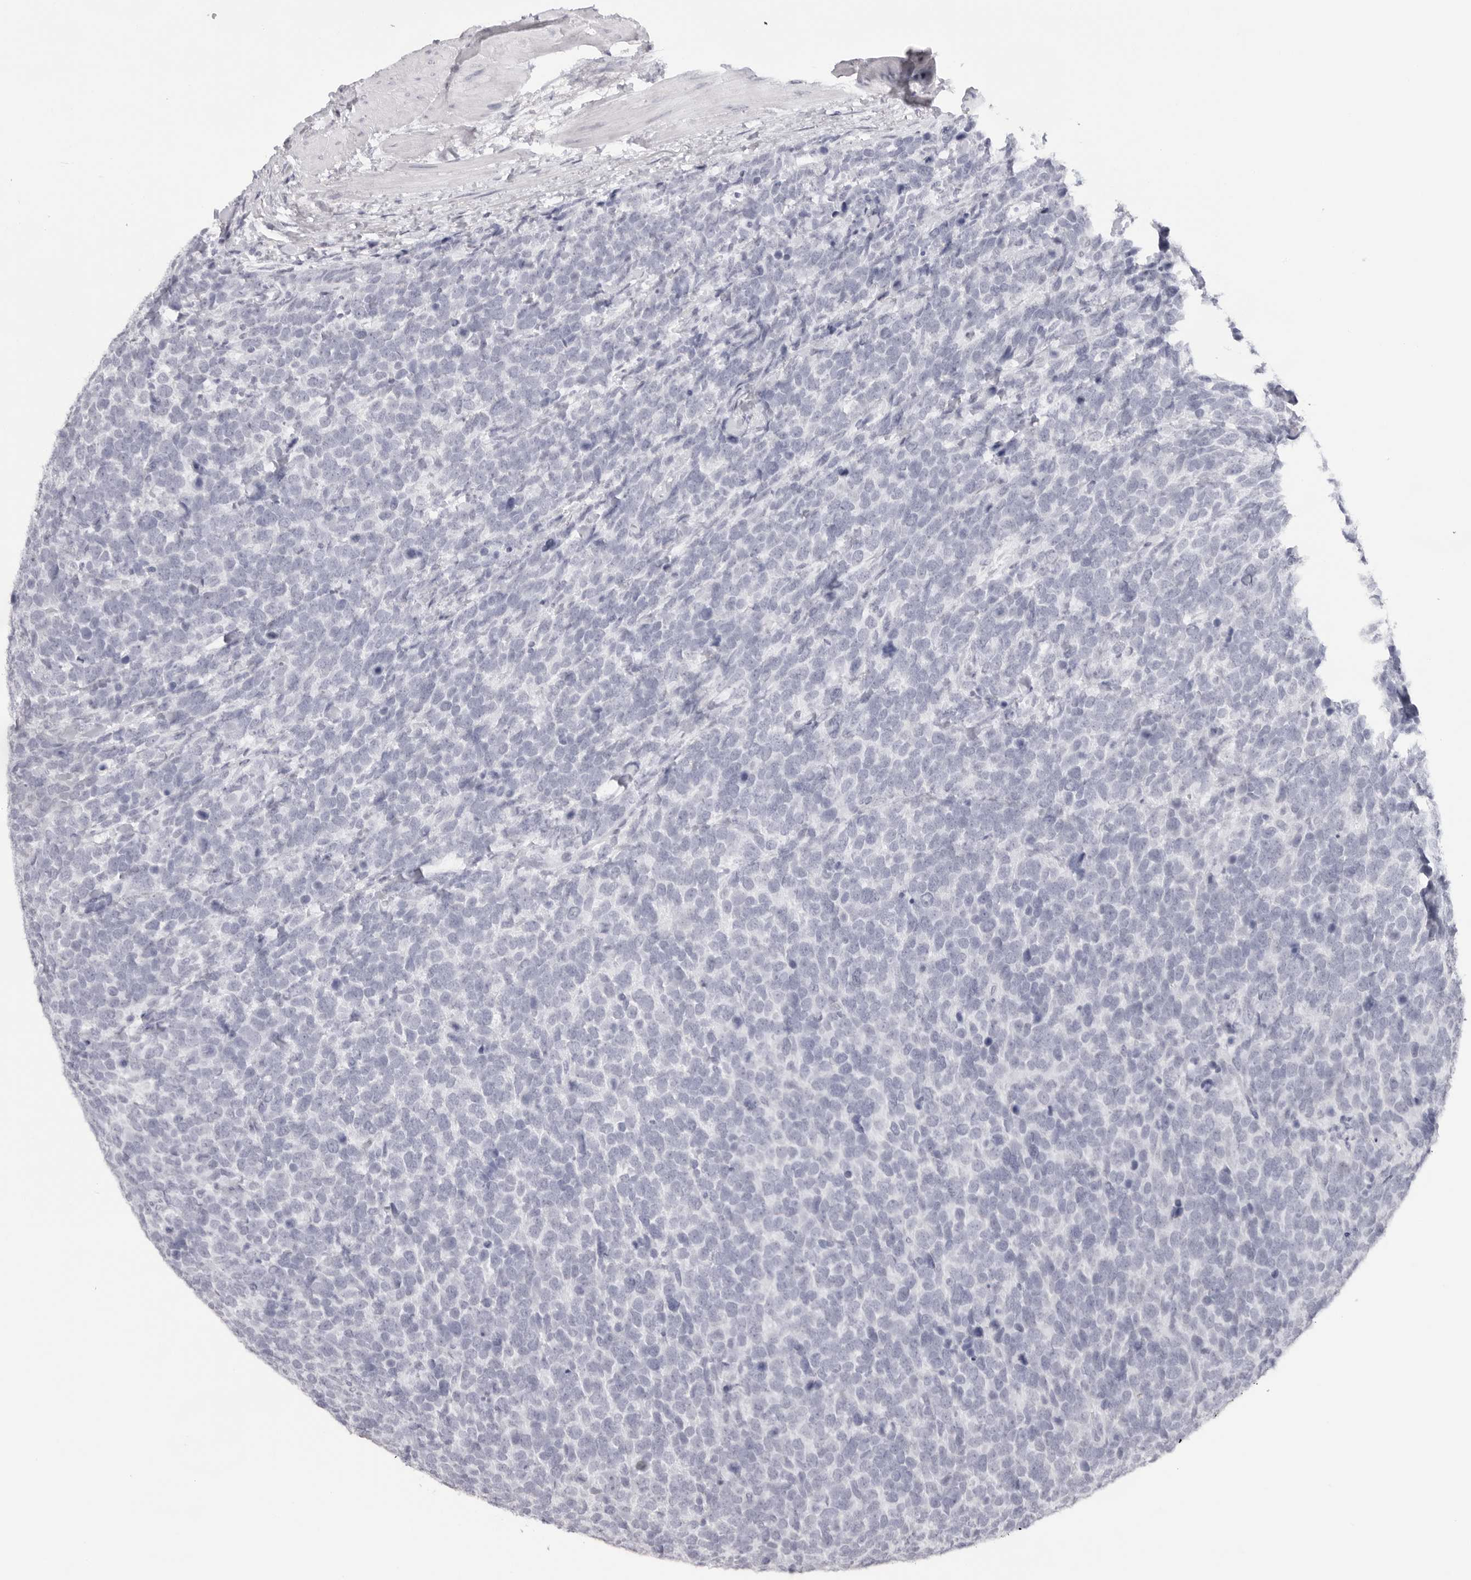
{"staining": {"intensity": "negative", "quantity": "none", "location": "none"}, "tissue": "urothelial cancer", "cell_type": "Tumor cells", "image_type": "cancer", "snomed": [{"axis": "morphology", "description": "Urothelial carcinoma, High grade"}, {"axis": "topography", "description": "Urinary bladder"}], "caption": "IHC of high-grade urothelial carcinoma reveals no expression in tumor cells. (DAB (3,3'-diaminobenzidine) immunohistochemistry (IHC) visualized using brightfield microscopy, high magnification).", "gene": "KLK12", "patient": {"sex": "female", "age": 82}}